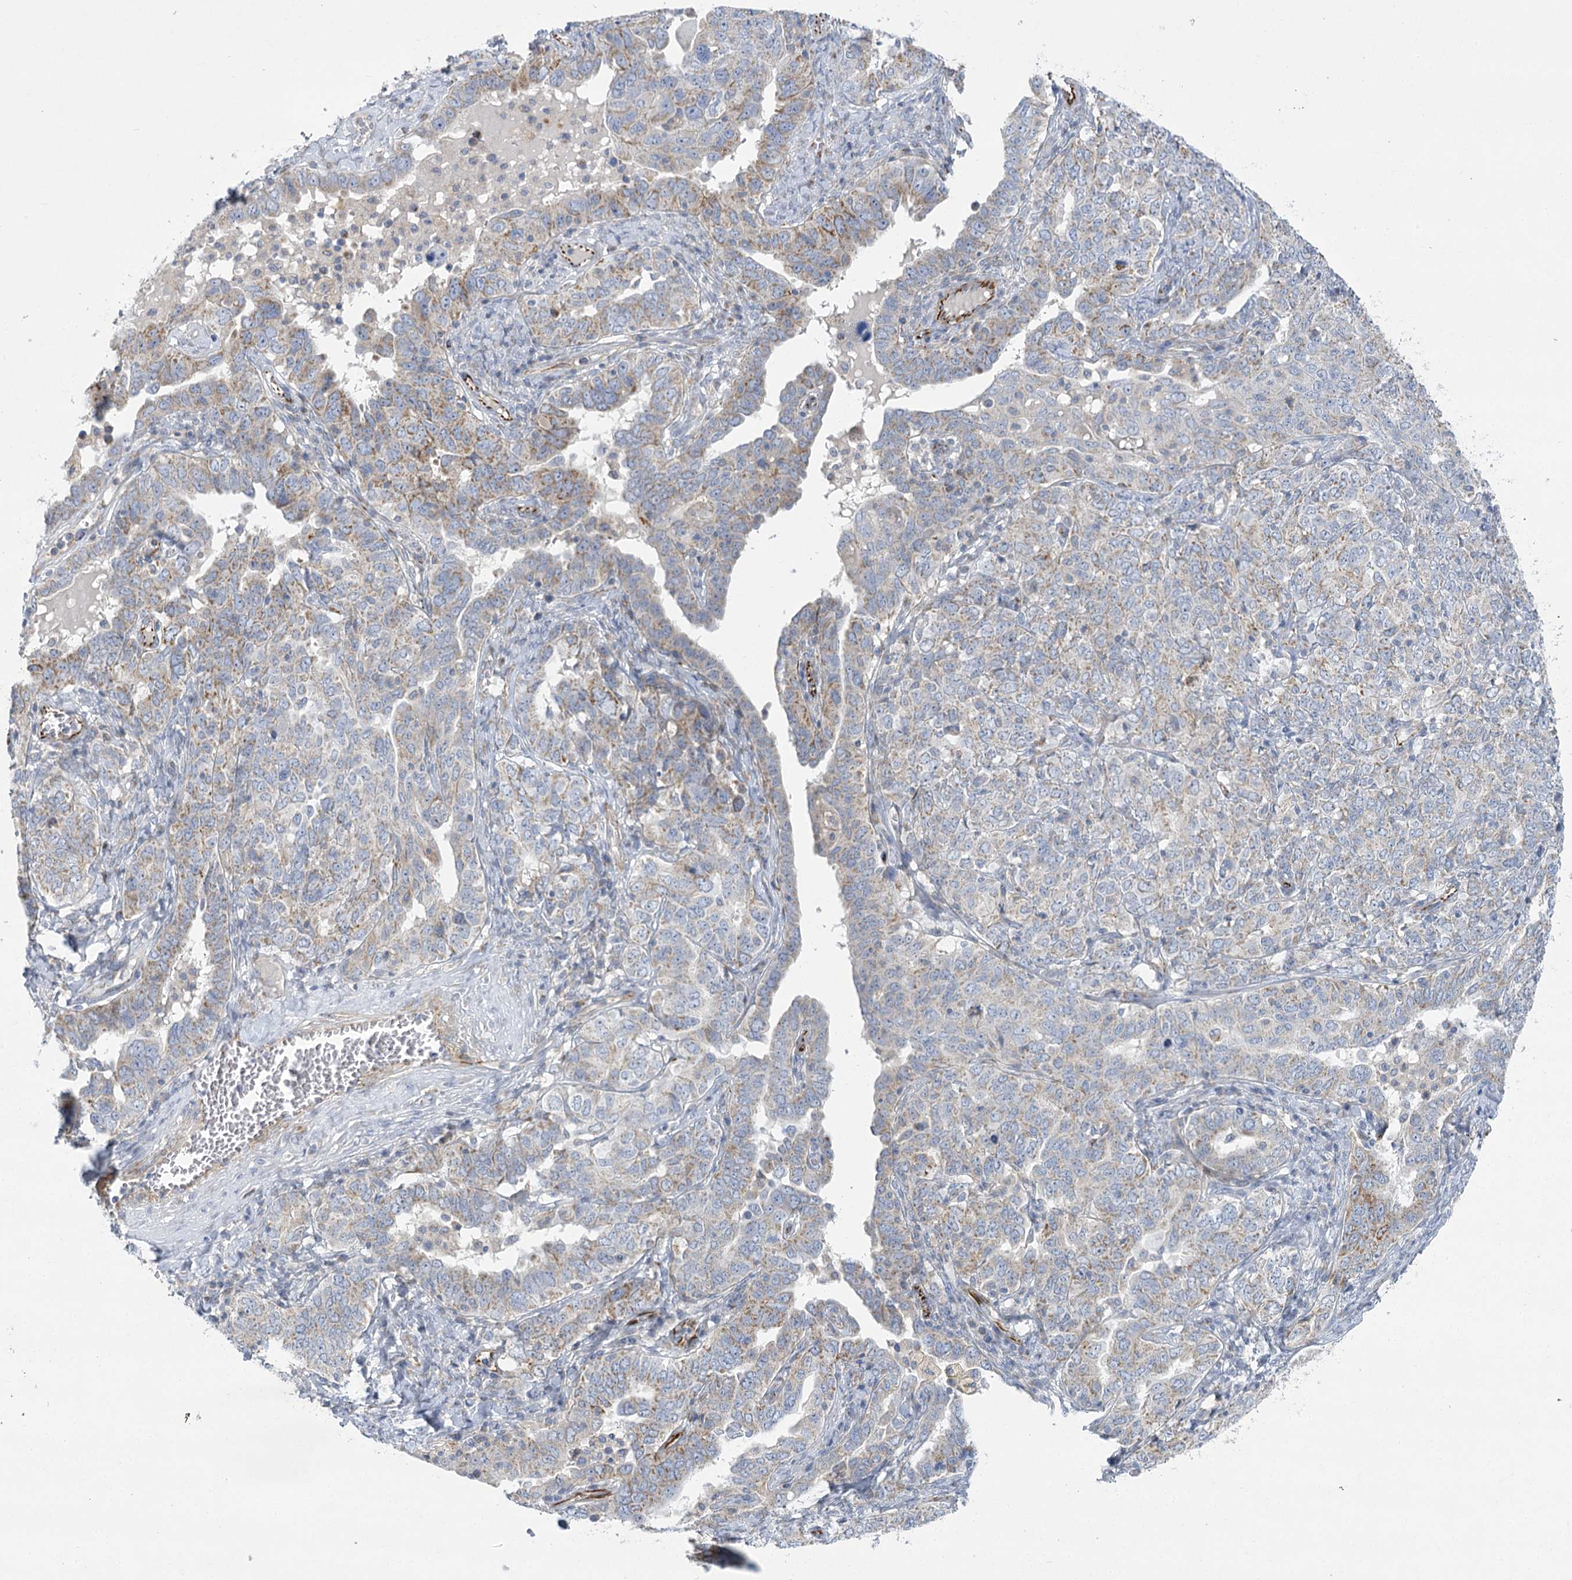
{"staining": {"intensity": "weak", "quantity": "25%-75%", "location": "cytoplasmic/membranous"}, "tissue": "ovarian cancer", "cell_type": "Tumor cells", "image_type": "cancer", "snomed": [{"axis": "morphology", "description": "Carcinoma, endometroid"}, {"axis": "topography", "description": "Ovary"}], "caption": "The photomicrograph exhibits a brown stain indicating the presence of a protein in the cytoplasmic/membranous of tumor cells in ovarian endometroid carcinoma. The protein is shown in brown color, while the nuclei are stained blue.", "gene": "DHTKD1", "patient": {"sex": "female", "age": 62}}